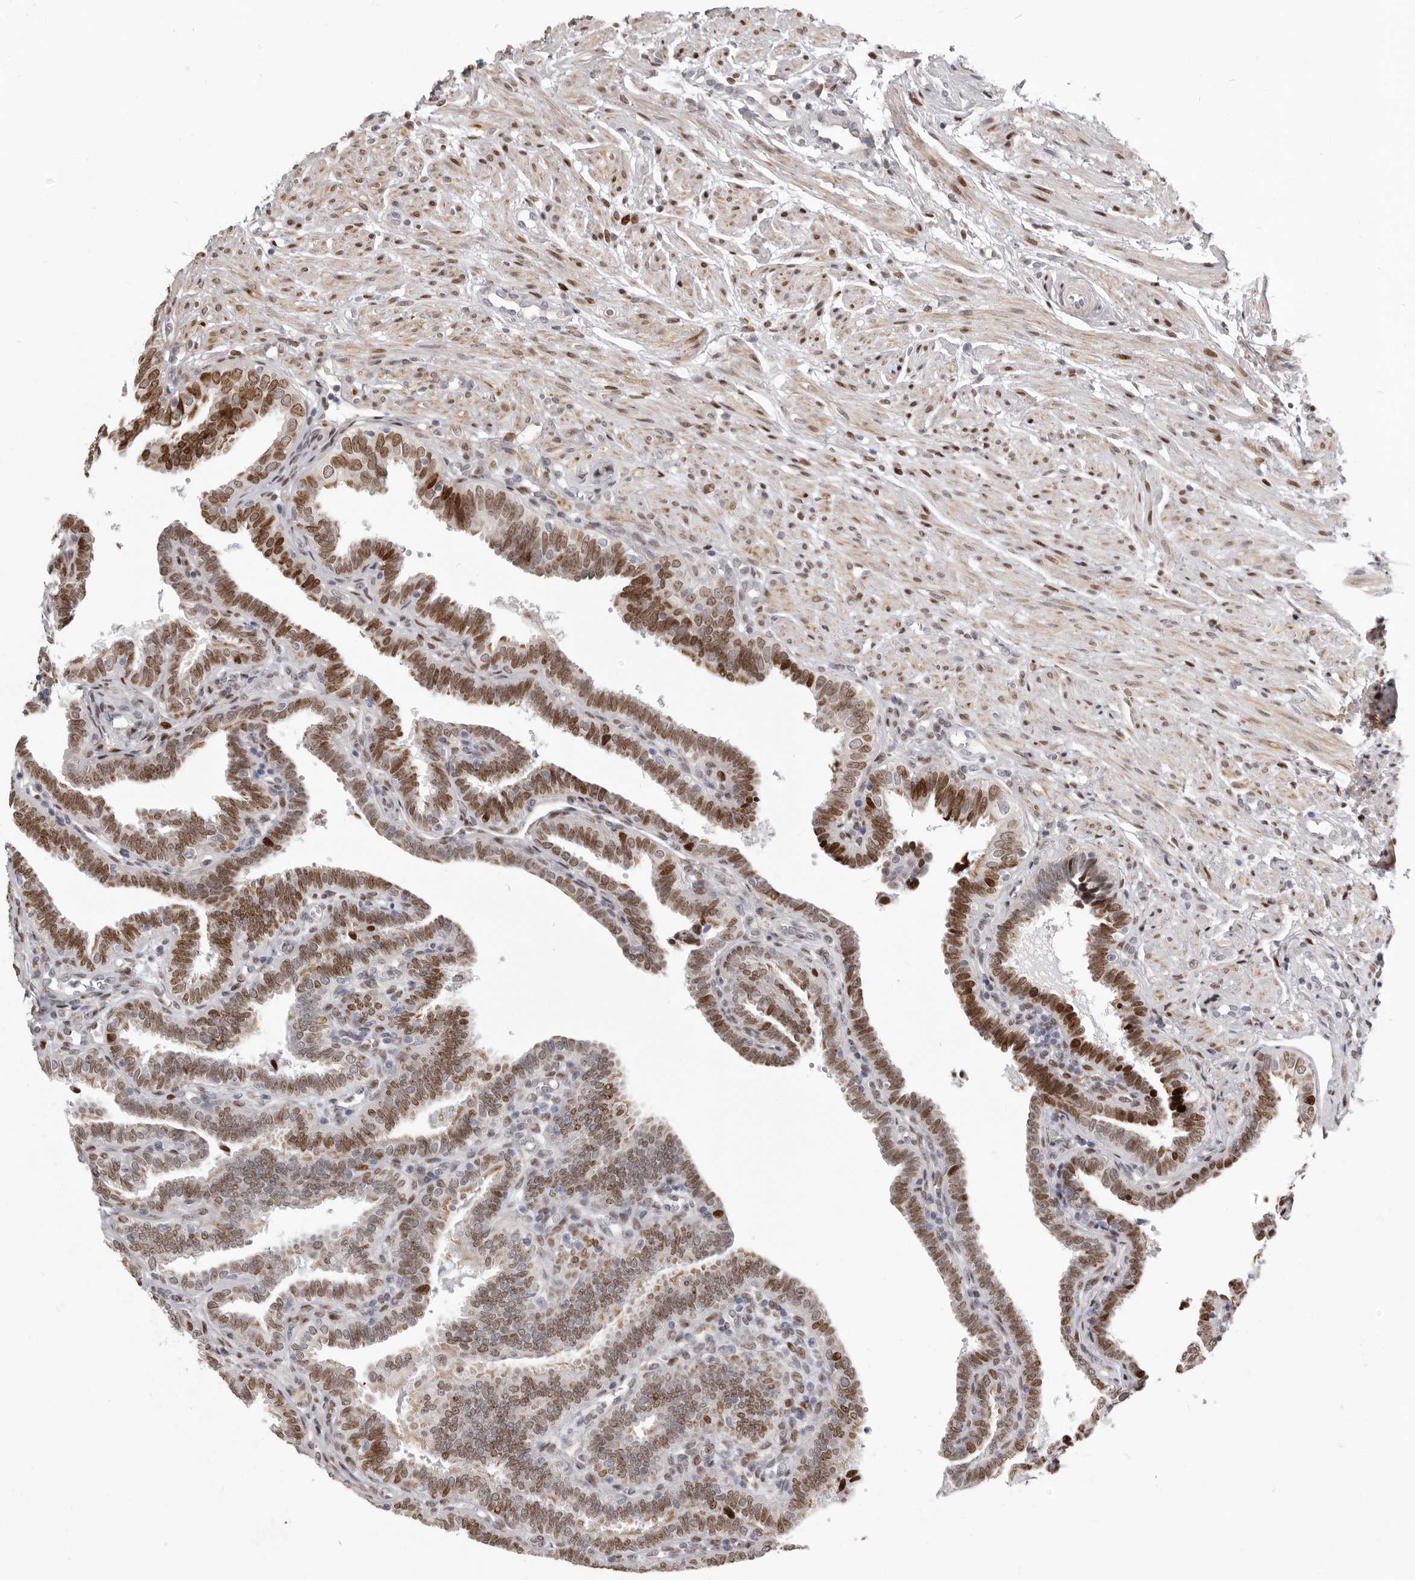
{"staining": {"intensity": "moderate", "quantity": ">75%", "location": "nuclear"}, "tissue": "fallopian tube", "cell_type": "Glandular cells", "image_type": "normal", "snomed": [{"axis": "morphology", "description": "Normal tissue, NOS"}, {"axis": "topography", "description": "Fallopian tube"}], "caption": "This photomicrograph shows normal fallopian tube stained with IHC to label a protein in brown. The nuclear of glandular cells show moderate positivity for the protein. Nuclei are counter-stained blue.", "gene": "SRP19", "patient": {"sex": "female", "age": 39}}